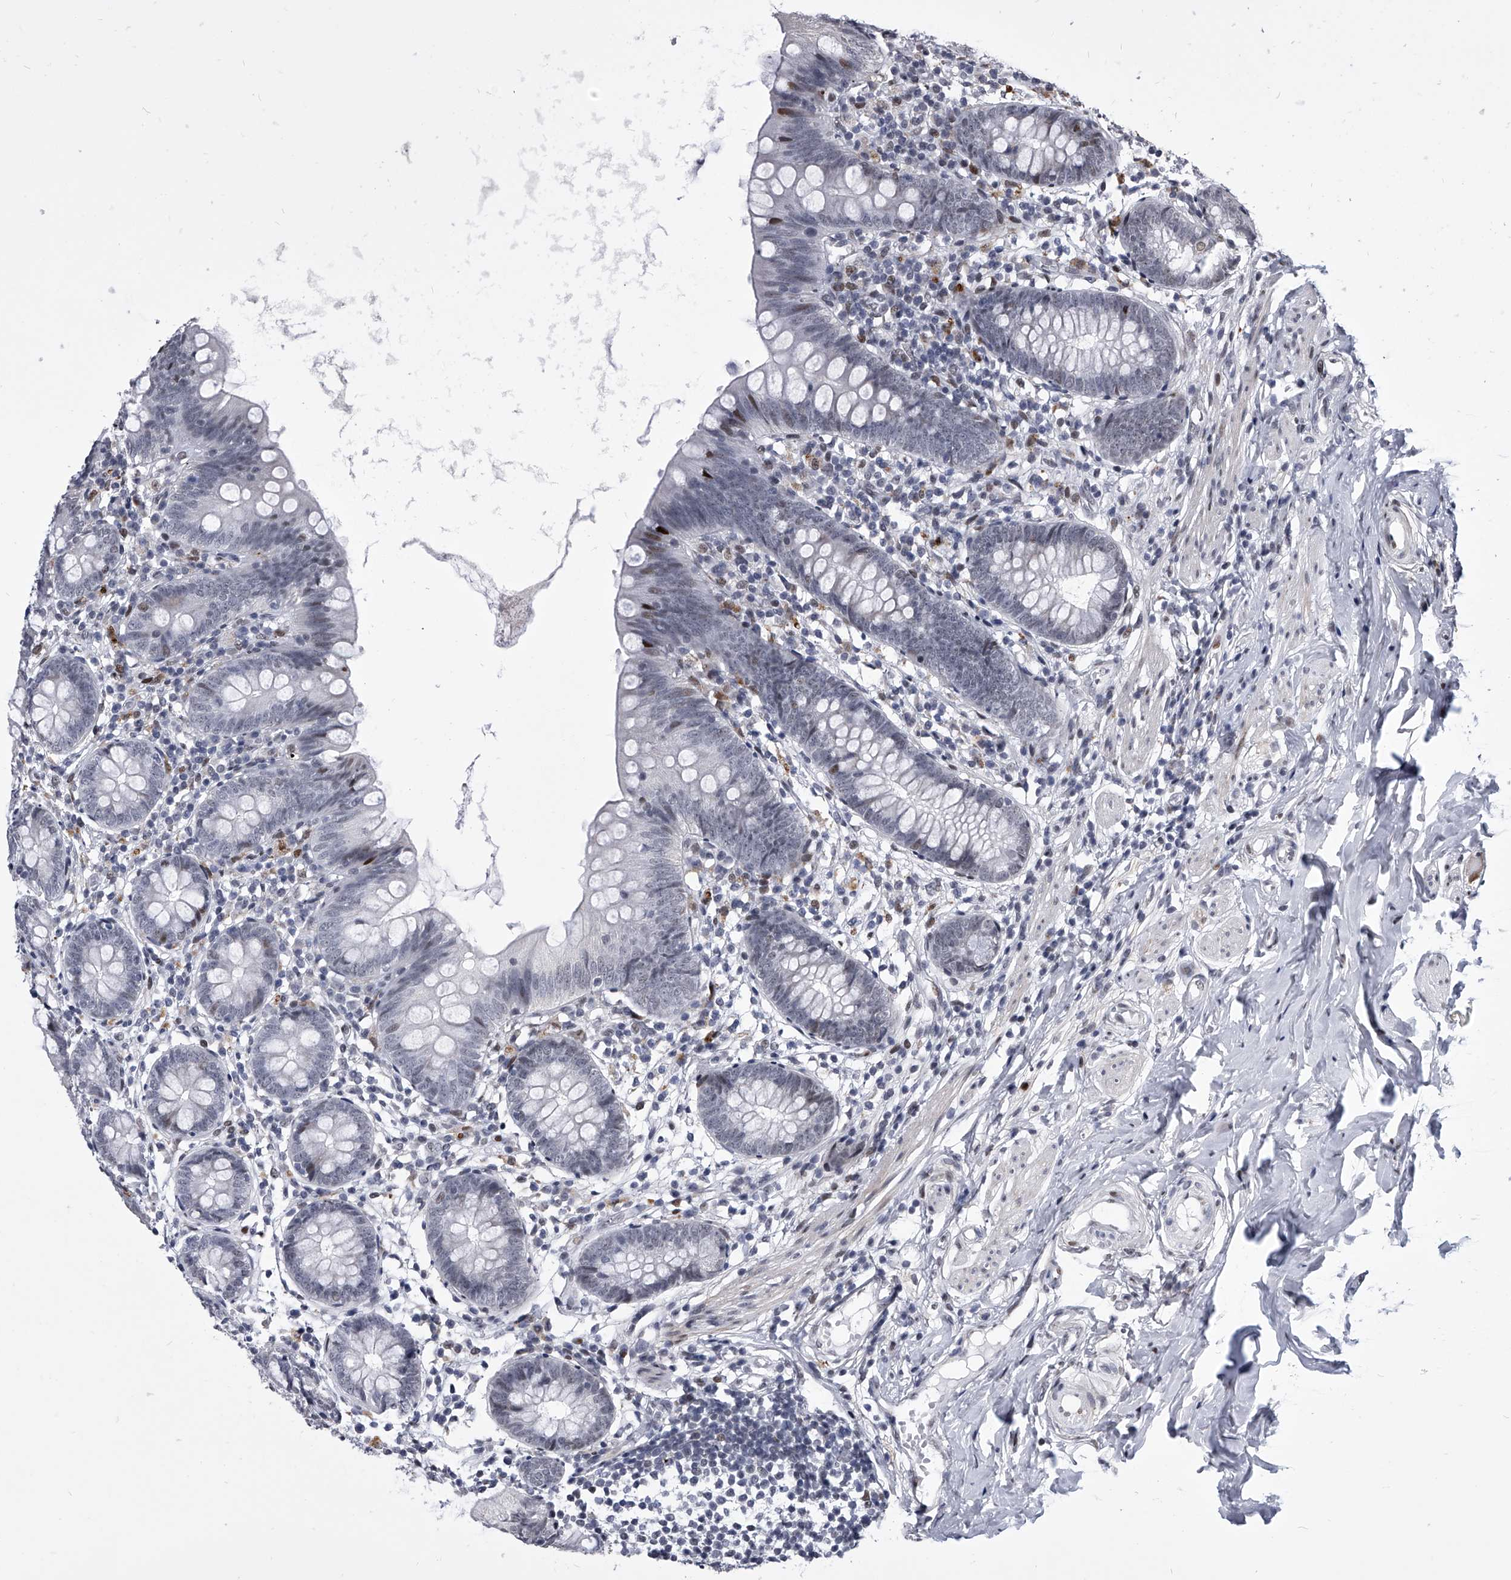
{"staining": {"intensity": "moderate", "quantity": "<25%", "location": "nuclear"}, "tissue": "appendix", "cell_type": "Glandular cells", "image_type": "normal", "snomed": [{"axis": "morphology", "description": "Normal tissue, NOS"}, {"axis": "topography", "description": "Appendix"}], "caption": "Protein staining reveals moderate nuclear expression in about <25% of glandular cells in benign appendix.", "gene": "CMTR1", "patient": {"sex": "female", "age": 62}}